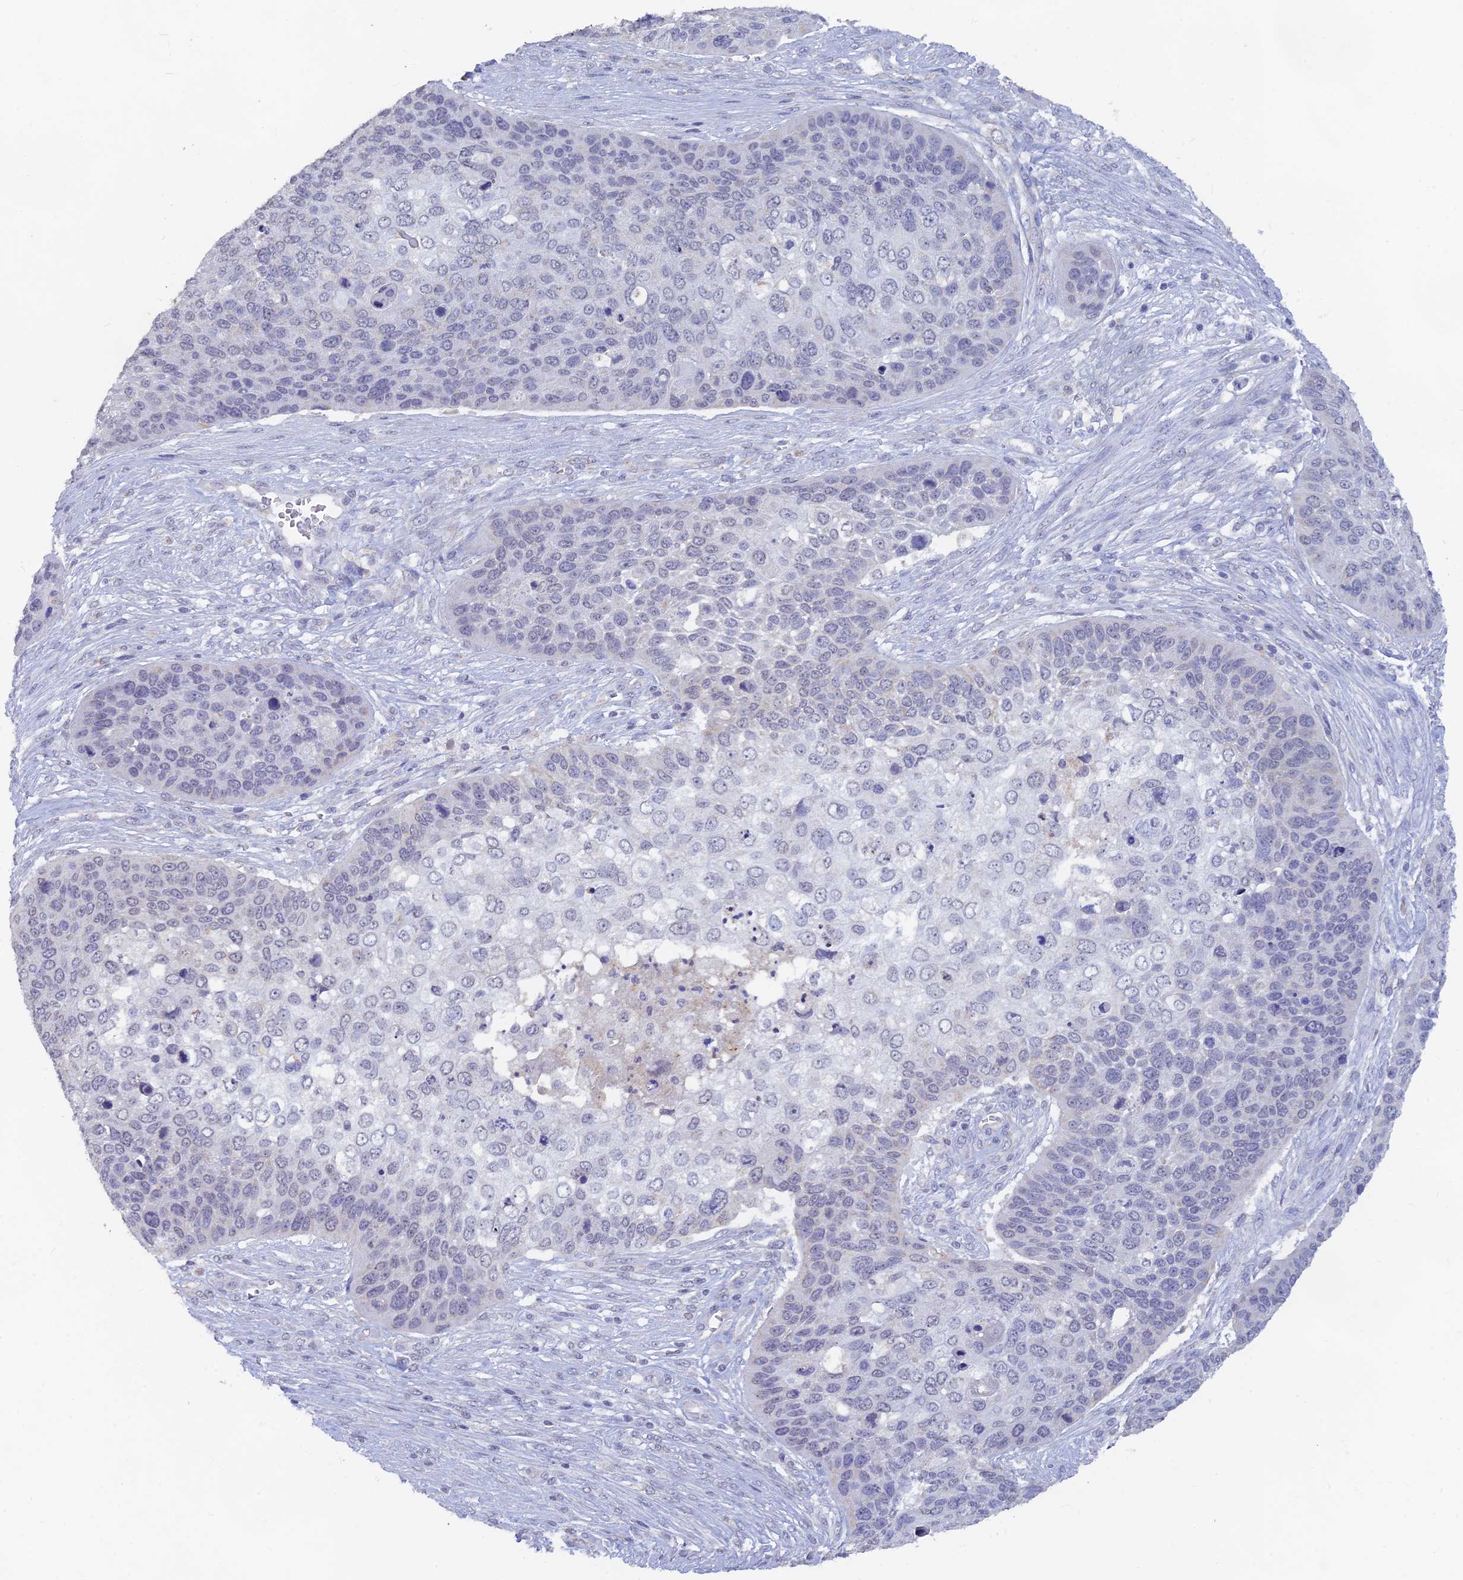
{"staining": {"intensity": "negative", "quantity": "none", "location": "none"}, "tissue": "skin cancer", "cell_type": "Tumor cells", "image_type": "cancer", "snomed": [{"axis": "morphology", "description": "Basal cell carcinoma"}, {"axis": "topography", "description": "Skin"}], "caption": "IHC of human skin cancer demonstrates no positivity in tumor cells.", "gene": "LRIF1", "patient": {"sex": "female", "age": 74}}